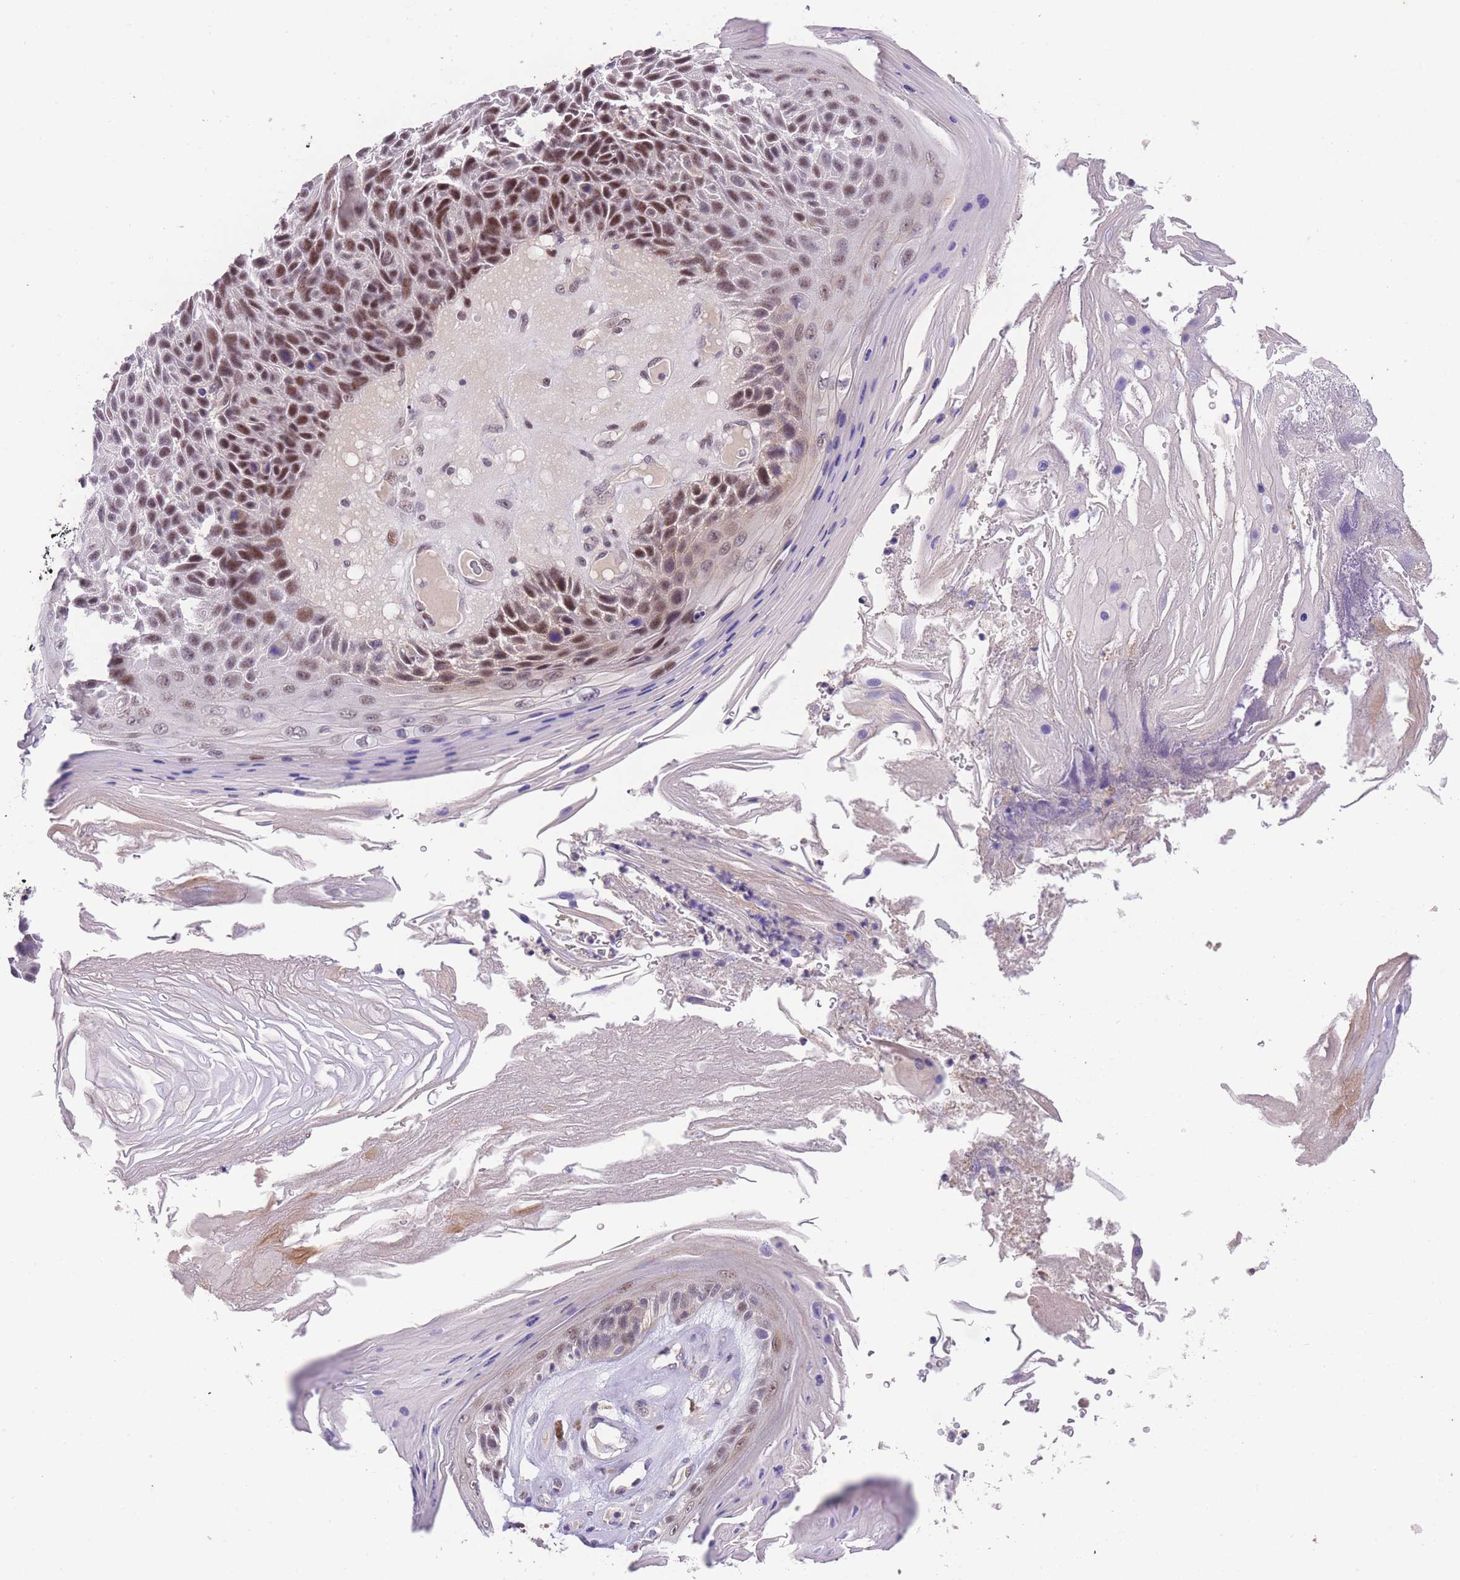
{"staining": {"intensity": "moderate", "quantity": ">75%", "location": "nuclear"}, "tissue": "skin cancer", "cell_type": "Tumor cells", "image_type": "cancer", "snomed": [{"axis": "morphology", "description": "Squamous cell carcinoma, NOS"}, {"axis": "topography", "description": "Skin"}], "caption": "Immunohistochemistry (IHC) (DAB) staining of human skin cancer reveals moderate nuclear protein expression in about >75% of tumor cells.", "gene": "SLC35F2", "patient": {"sex": "female", "age": 88}}